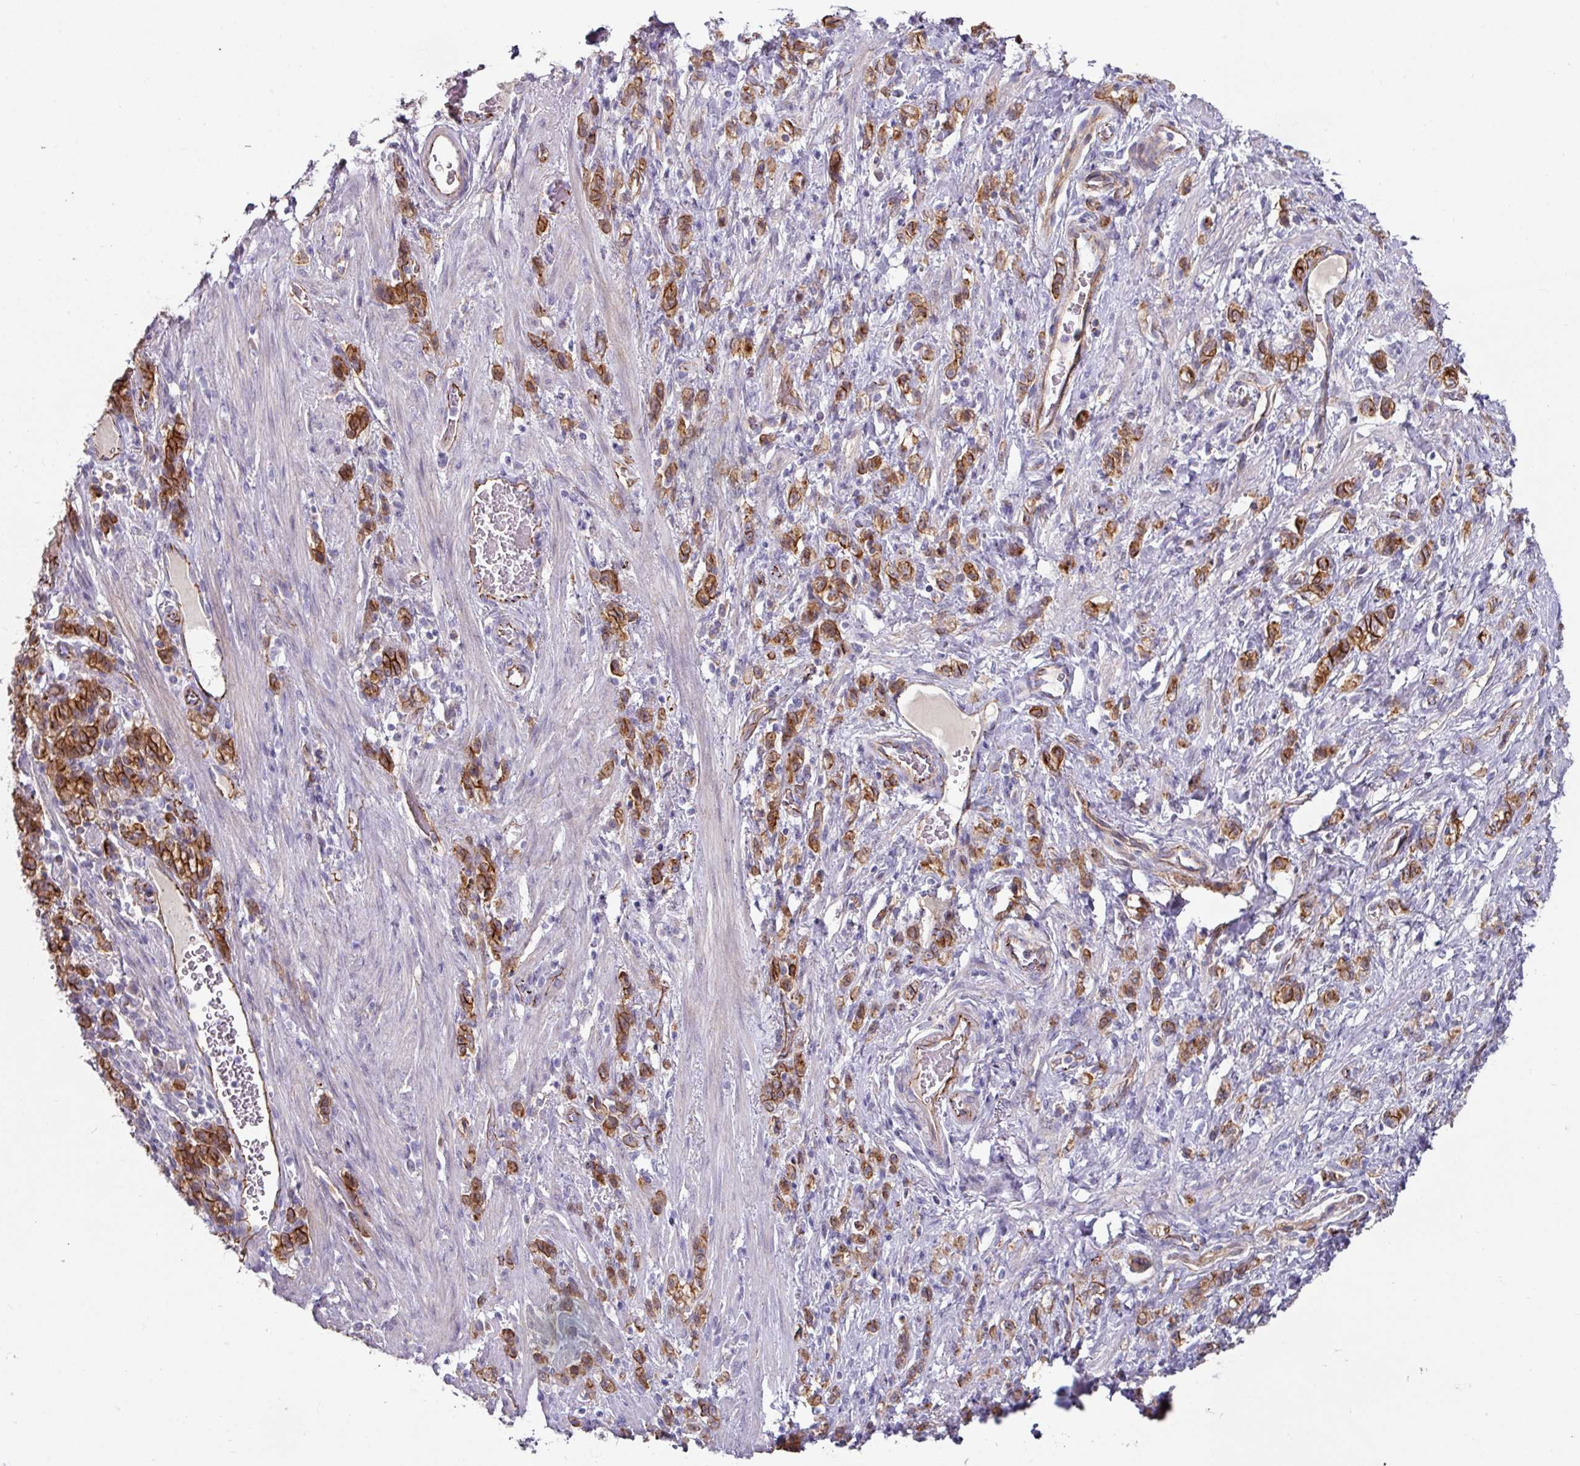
{"staining": {"intensity": "strong", "quantity": ">75%", "location": "cytoplasmic/membranous"}, "tissue": "stomach cancer", "cell_type": "Tumor cells", "image_type": "cancer", "snomed": [{"axis": "morphology", "description": "Adenocarcinoma, NOS"}, {"axis": "topography", "description": "Stomach"}], "caption": "Tumor cells display high levels of strong cytoplasmic/membranous staining in approximately >75% of cells in stomach adenocarcinoma.", "gene": "JUP", "patient": {"sex": "male", "age": 77}}